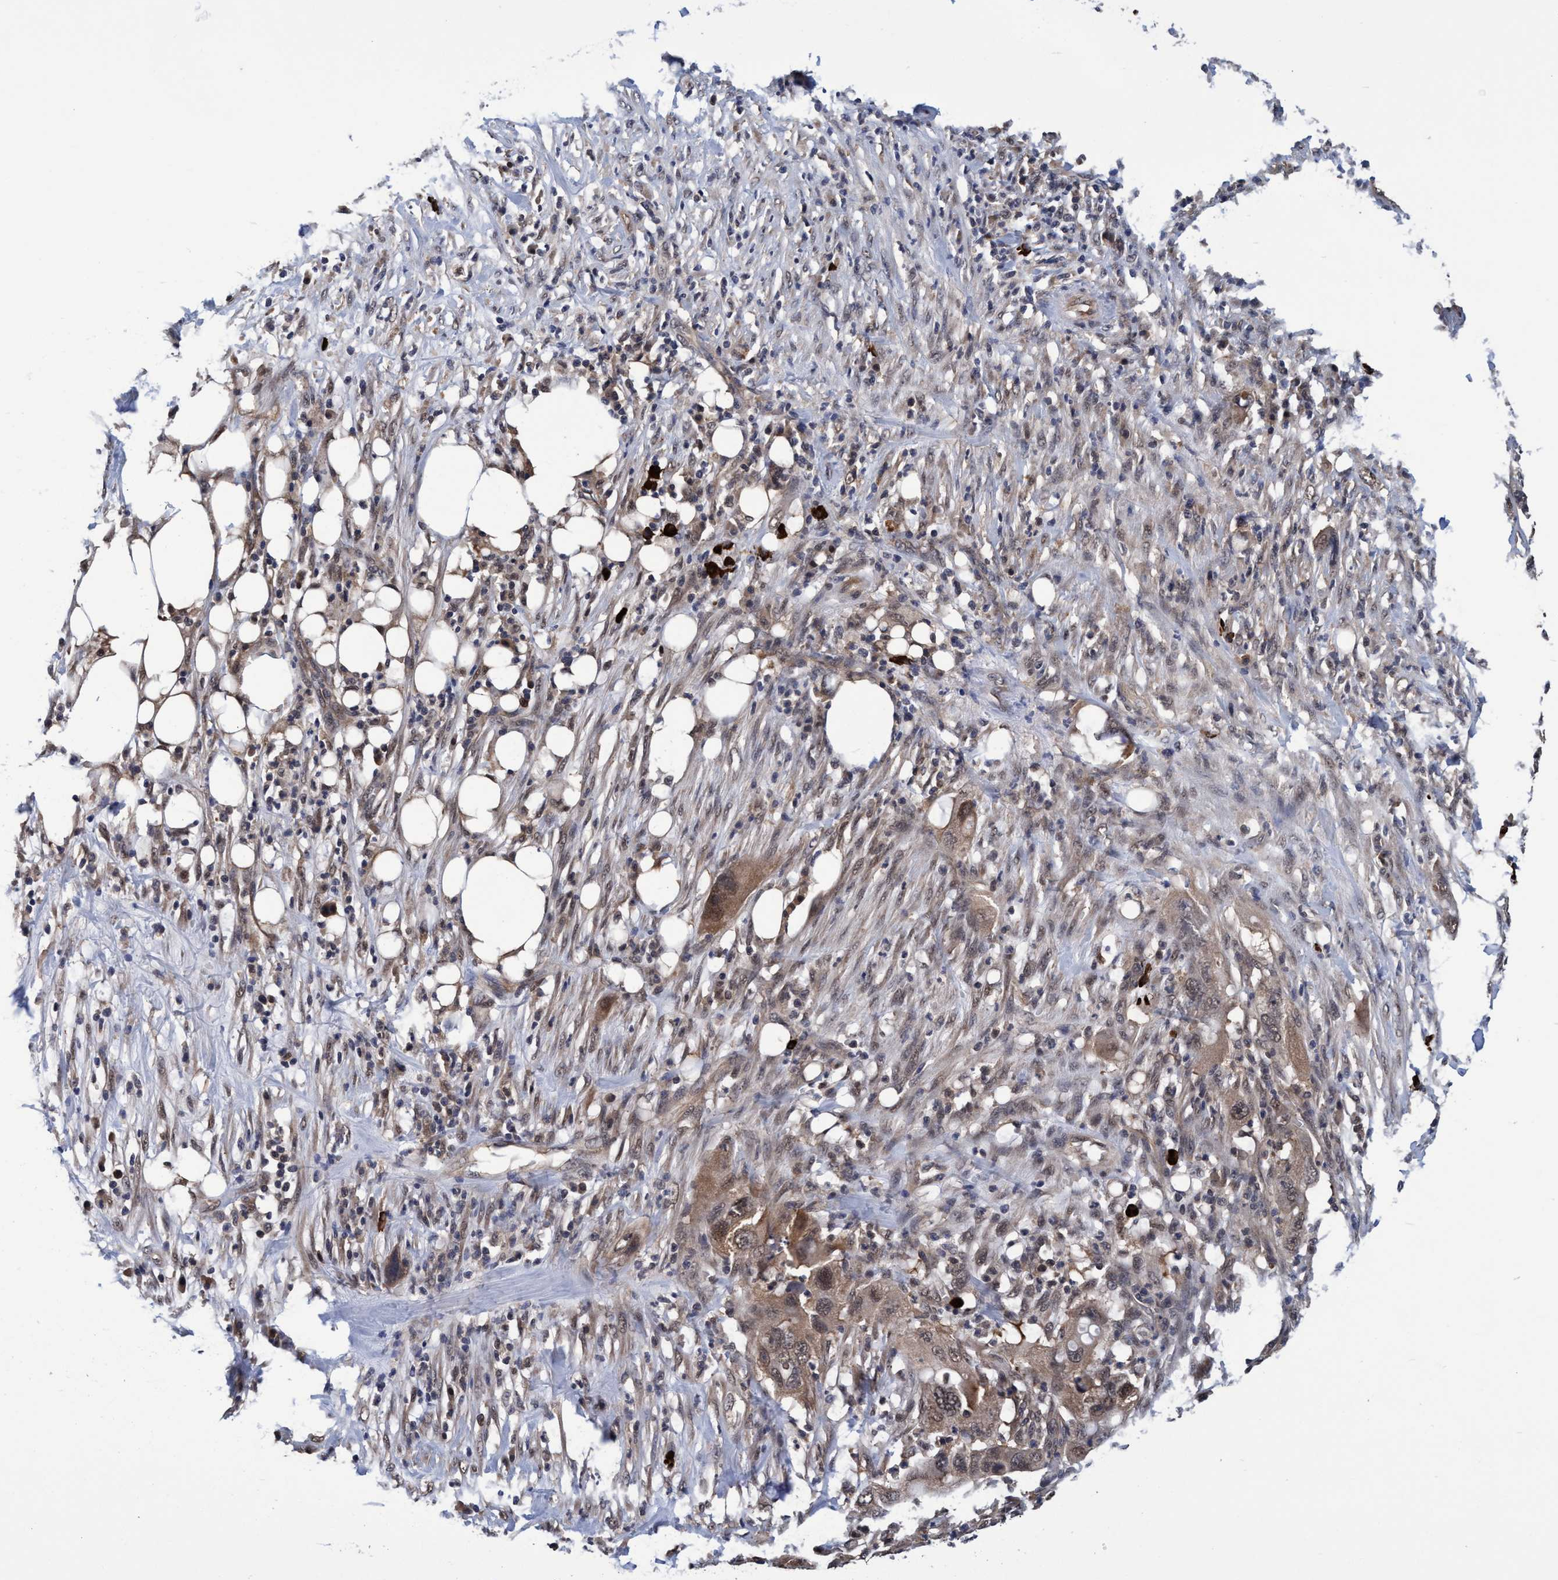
{"staining": {"intensity": "weak", "quantity": ">75%", "location": "cytoplasmic/membranous"}, "tissue": "pancreatic cancer", "cell_type": "Tumor cells", "image_type": "cancer", "snomed": [{"axis": "morphology", "description": "Adenocarcinoma, NOS"}, {"axis": "topography", "description": "Pancreas"}], "caption": "Pancreatic adenocarcinoma was stained to show a protein in brown. There is low levels of weak cytoplasmic/membranous positivity in about >75% of tumor cells. The protein is shown in brown color, while the nuclei are stained blue.", "gene": "PSMD12", "patient": {"sex": "female", "age": 78}}